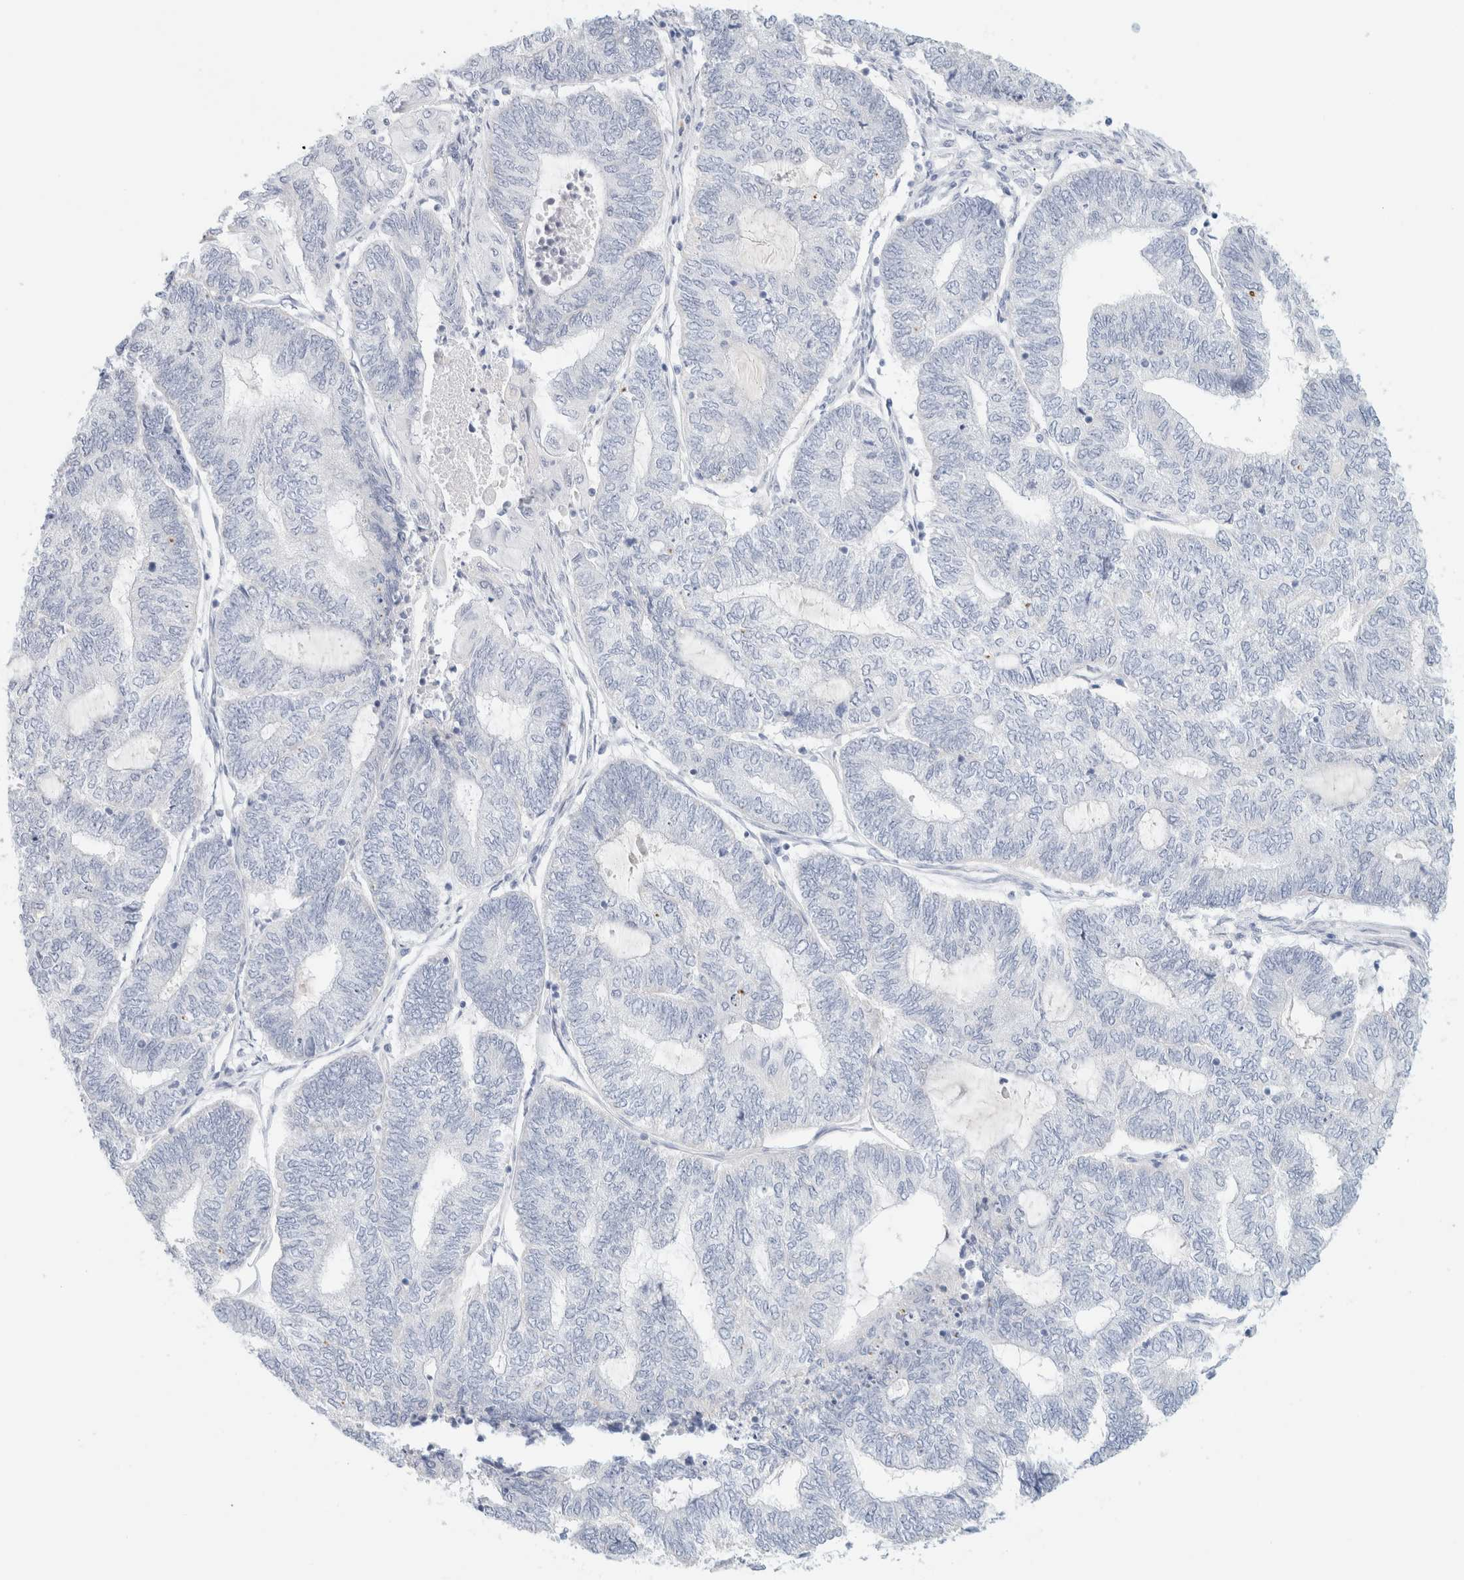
{"staining": {"intensity": "negative", "quantity": "none", "location": "none"}, "tissue": "endometrial cancer", "cell_type": "Tumor cells", "image_type": "cancer", "snomed": [{"axis": "morphology", "description": "Adenocarcinoma, NOS"}, {"axis": "topography", "description": "Uterus"}, {"axis": "topography", "description": "Endometrium"}], "caption": "Tumor cells are negative for brown protein staining in endometrial cancer (adenocarcinoma).", "gene": "HEXD", "patient": {"sex": "female", "age": 70}}